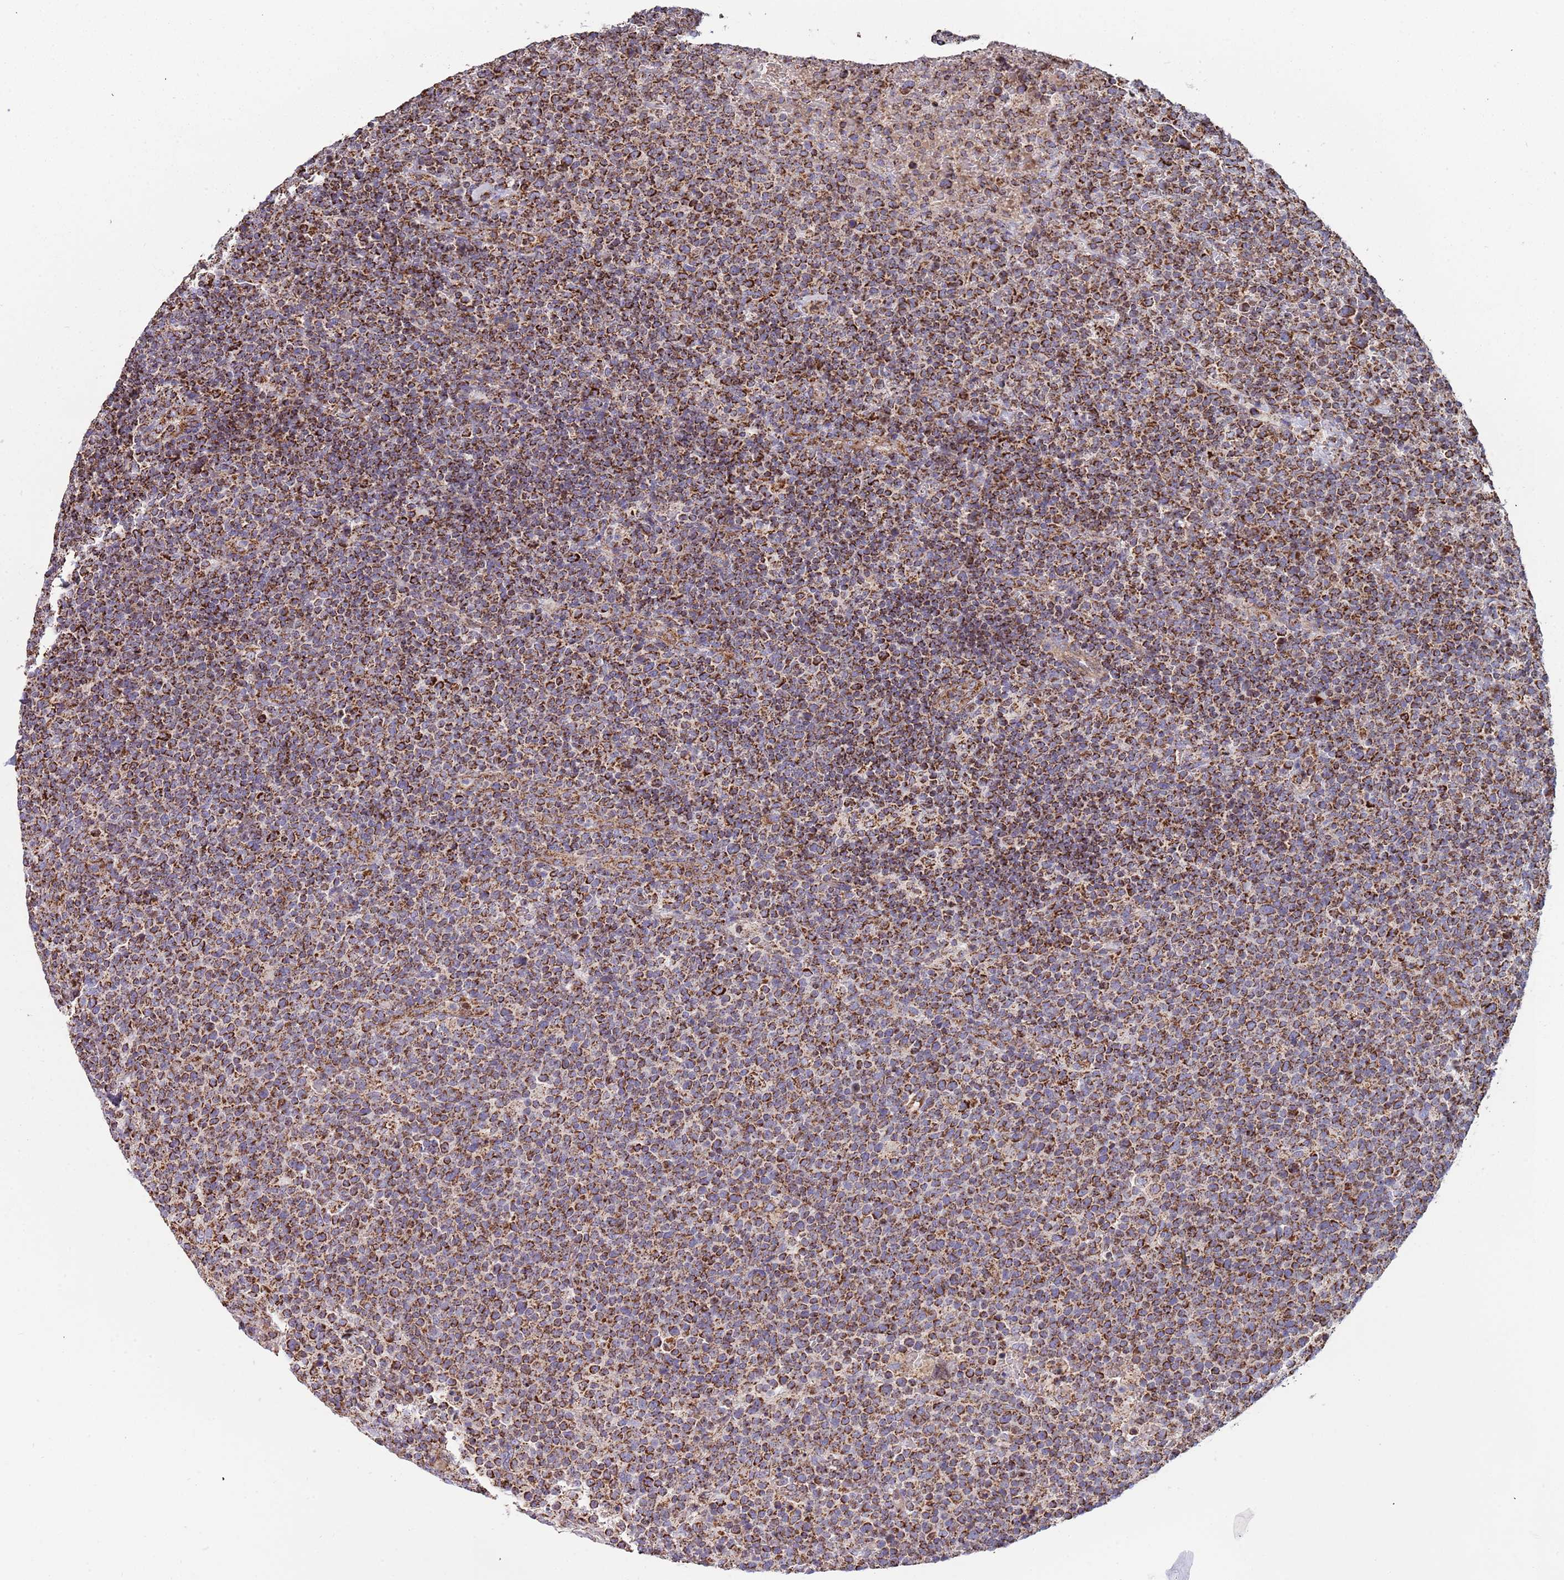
{"staining": {"intensity": "strong", "quantity": ">75%", "location": "cytoplasmic/membranous"}, "tissue": "lymphoma", "cell_type": "Tumor cells", "image_type": "cancer", "snomed": [{"axis": "morphology", "description": "Malignant lymphoma, non-Hodgkin's type, High grade"}, {"axis": "topography", "description": "Lymph node"}], "caption": "DAB immunohistochemical staining of malignant lymphoma, non-Hodgkin's type (high-grade) shows strong cytoplasmic/membranous protein expression in approximately >75% of tumor cells.", "gene": "VPS16", "patient": {"sex": "male", "age": 61}}